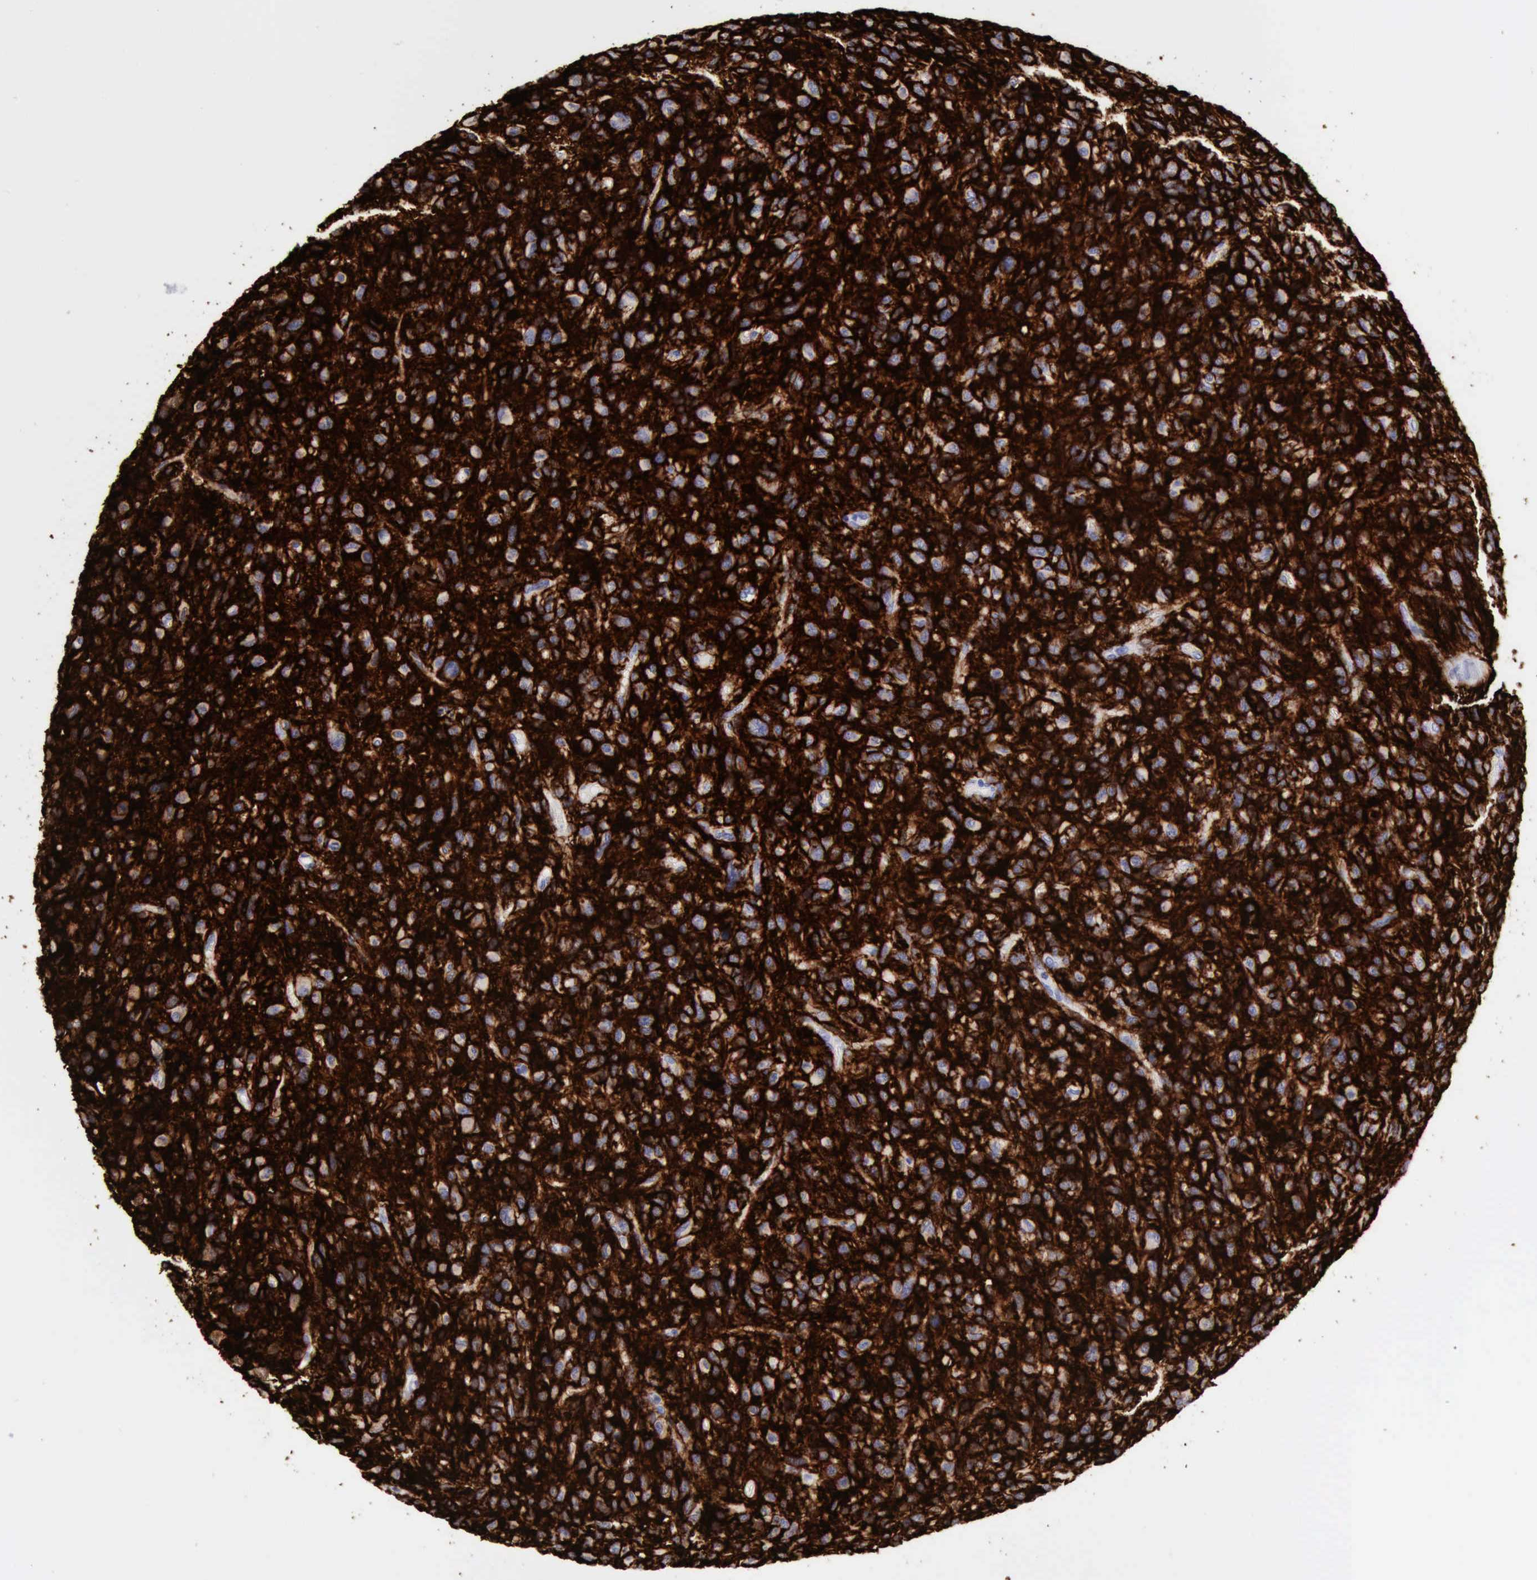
{"staining": {"intensity": "negative", "quantity": "none", "location": "none"}, "tissue": "glioma", "cell_type": "Tumor cells", "image_type": "cancer", "snomed": [{"axis": "morphology", "description": "Glioma, malignant, High grade"}, {"axis": "topography", "description": "Brain"}], "caption": "This photomicrograph is of glioma stained with immunohistochemistry to label a protein in brown with the nuclei are counter-stained blue. There is no expression in tumor cells.", "gene": "NCAM1", "patient": {"sex": "female", "age": 60}}